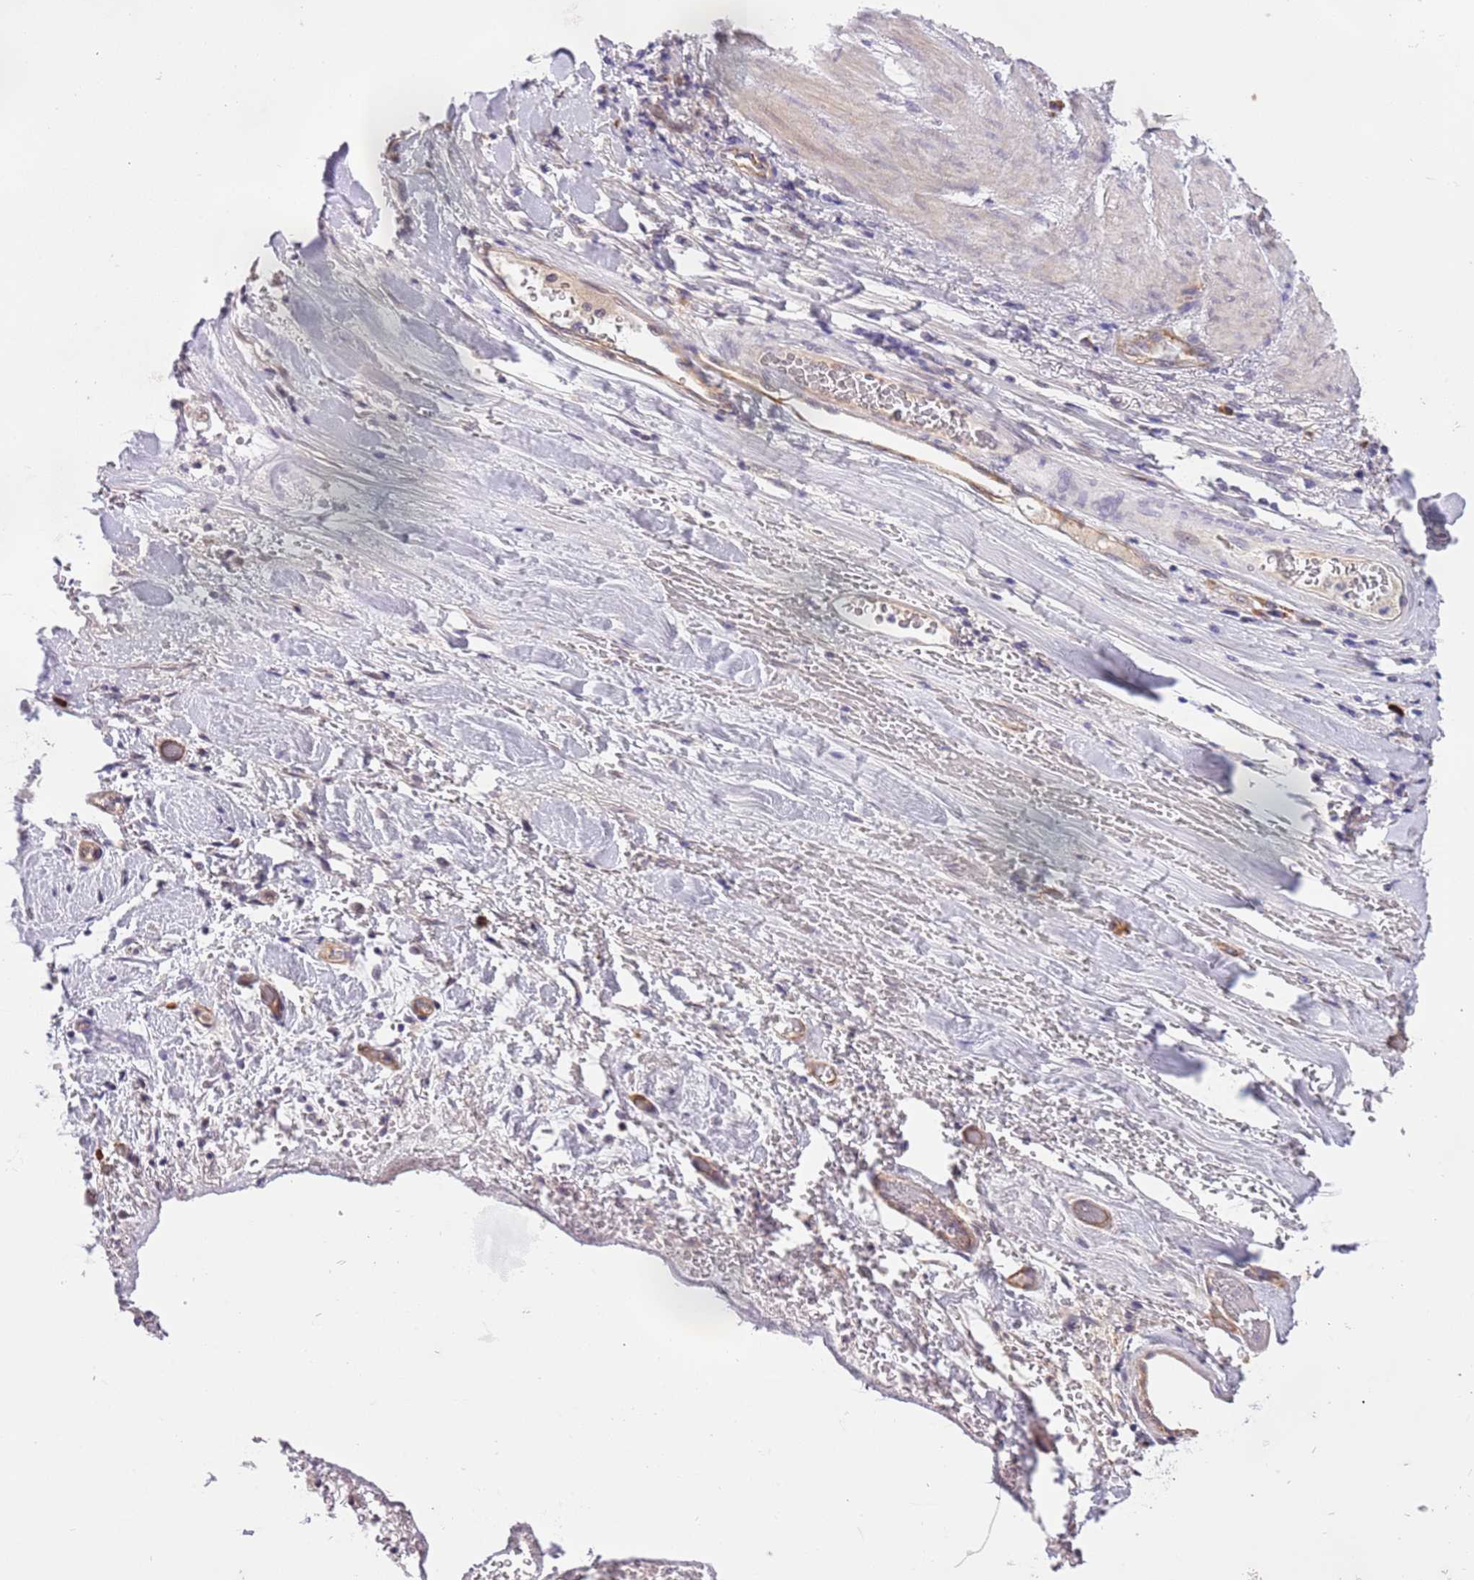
{"staining": {"intensity": "weak", "quantity": "<25%", "location": "nuclear"}, "tissue": "stomach cancer", "cell_type": "Tumor cells", "image_type": "cancer", "snomed": [{"axis": "morphology", "description": "Adenocarcinoma, NOS"}, {"axis": "topography", "description": "Stomach"}], "caption": "Tumor cells show no significant positivity in stomach cancer.", "gene": "MAGEF1", "patient": {"sex": "male", "age": 62}}